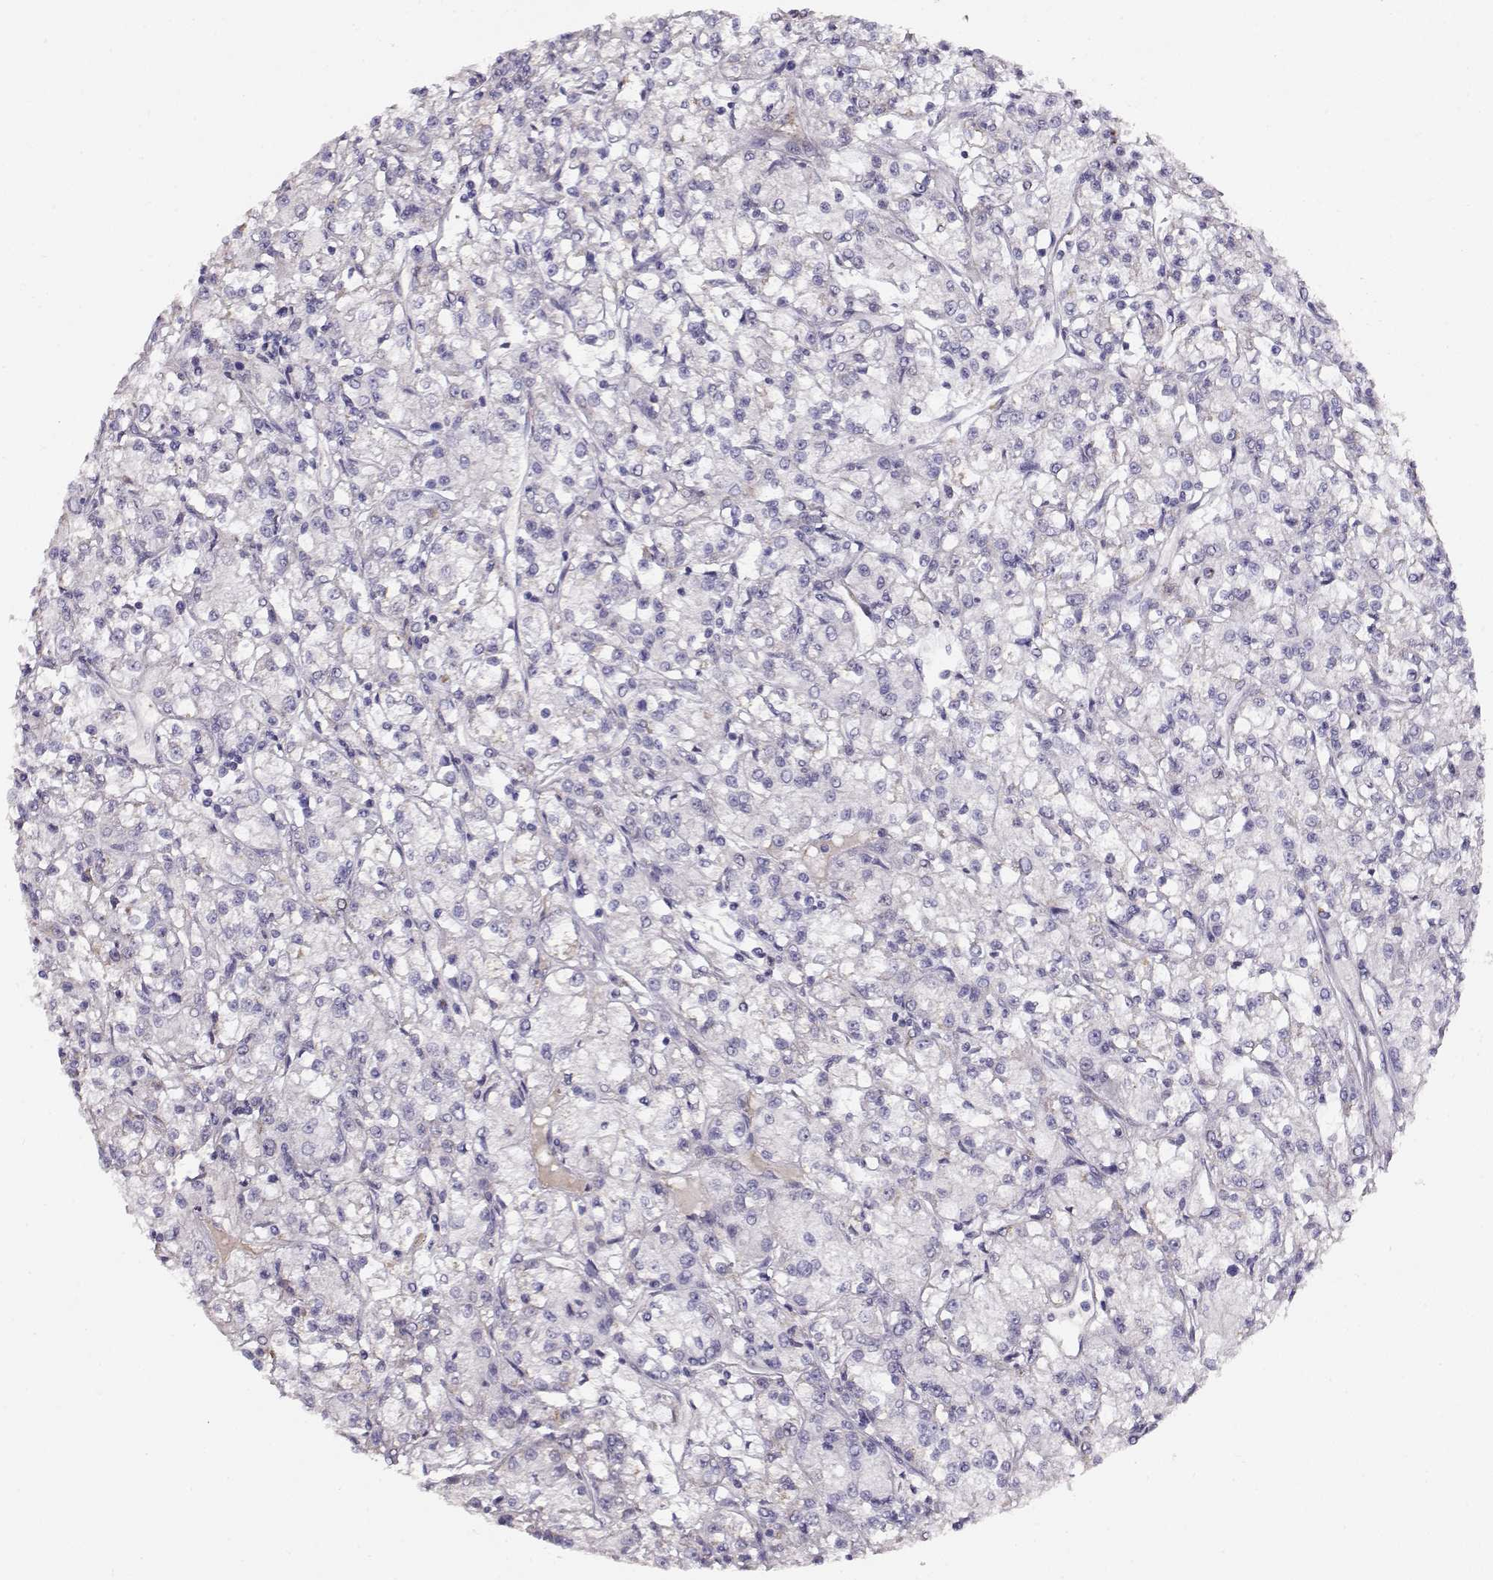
{"staining": {"intensity": "negative", "quantity": "none", "location": "none"}, "tissue": "renal cancer", "cell_type": "Tumor cells", "image_type": "cancer", "snomed": [{"axis": "morphology", "description": "Adenocarcinoma, NOS"}, {"axis": "topography", "description": "Kidney"}], "caption": "Immunohistochemistry micrograph of neoplastic tissue: human renal cancer (adenocarcinoma) stained with DAB displays no significant protein positivity in tumor cells.", "gene": "RBM44", "patient": {"sex": "female", "age": 59}}